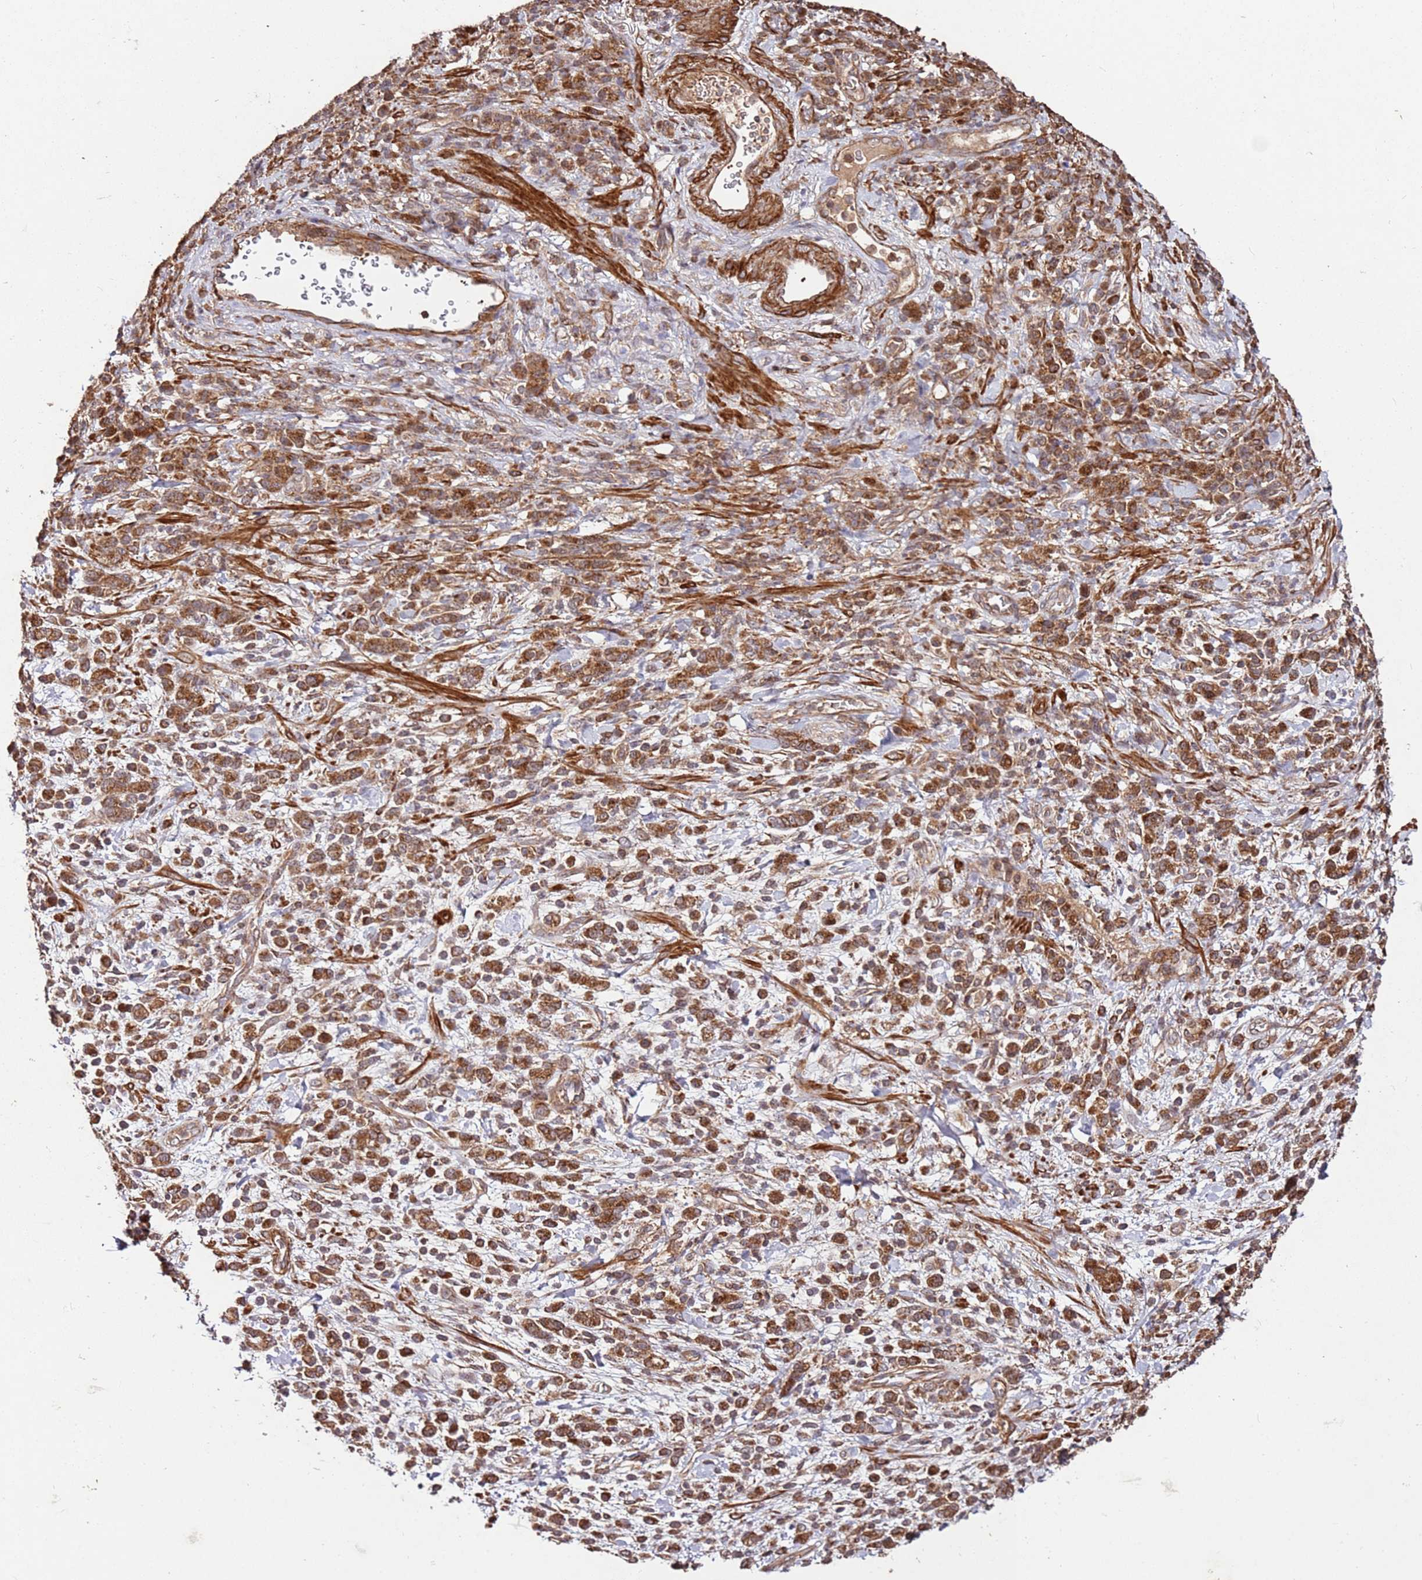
{"staining": {"intensity": "strong", "quantity": ">75%", "location": "cytoplasmic/membranous"}, "tissue": "stomach cancer", "cell_type": "Tumor cells", "image_type": "cancer", "snomed": [{"axis": "morphology", "description": "Adenocarcinoma, NOS"}, {"axis": "topography", "description": "Stomach"}], "caption": "This is an image of IHC staining of adenocarcinoma (stomach), which shows strong staining in the cytoplasmic/membranous of tumor cells.", "gene": "FAM186A", "patient": {"sex": "male", "age": 77}}